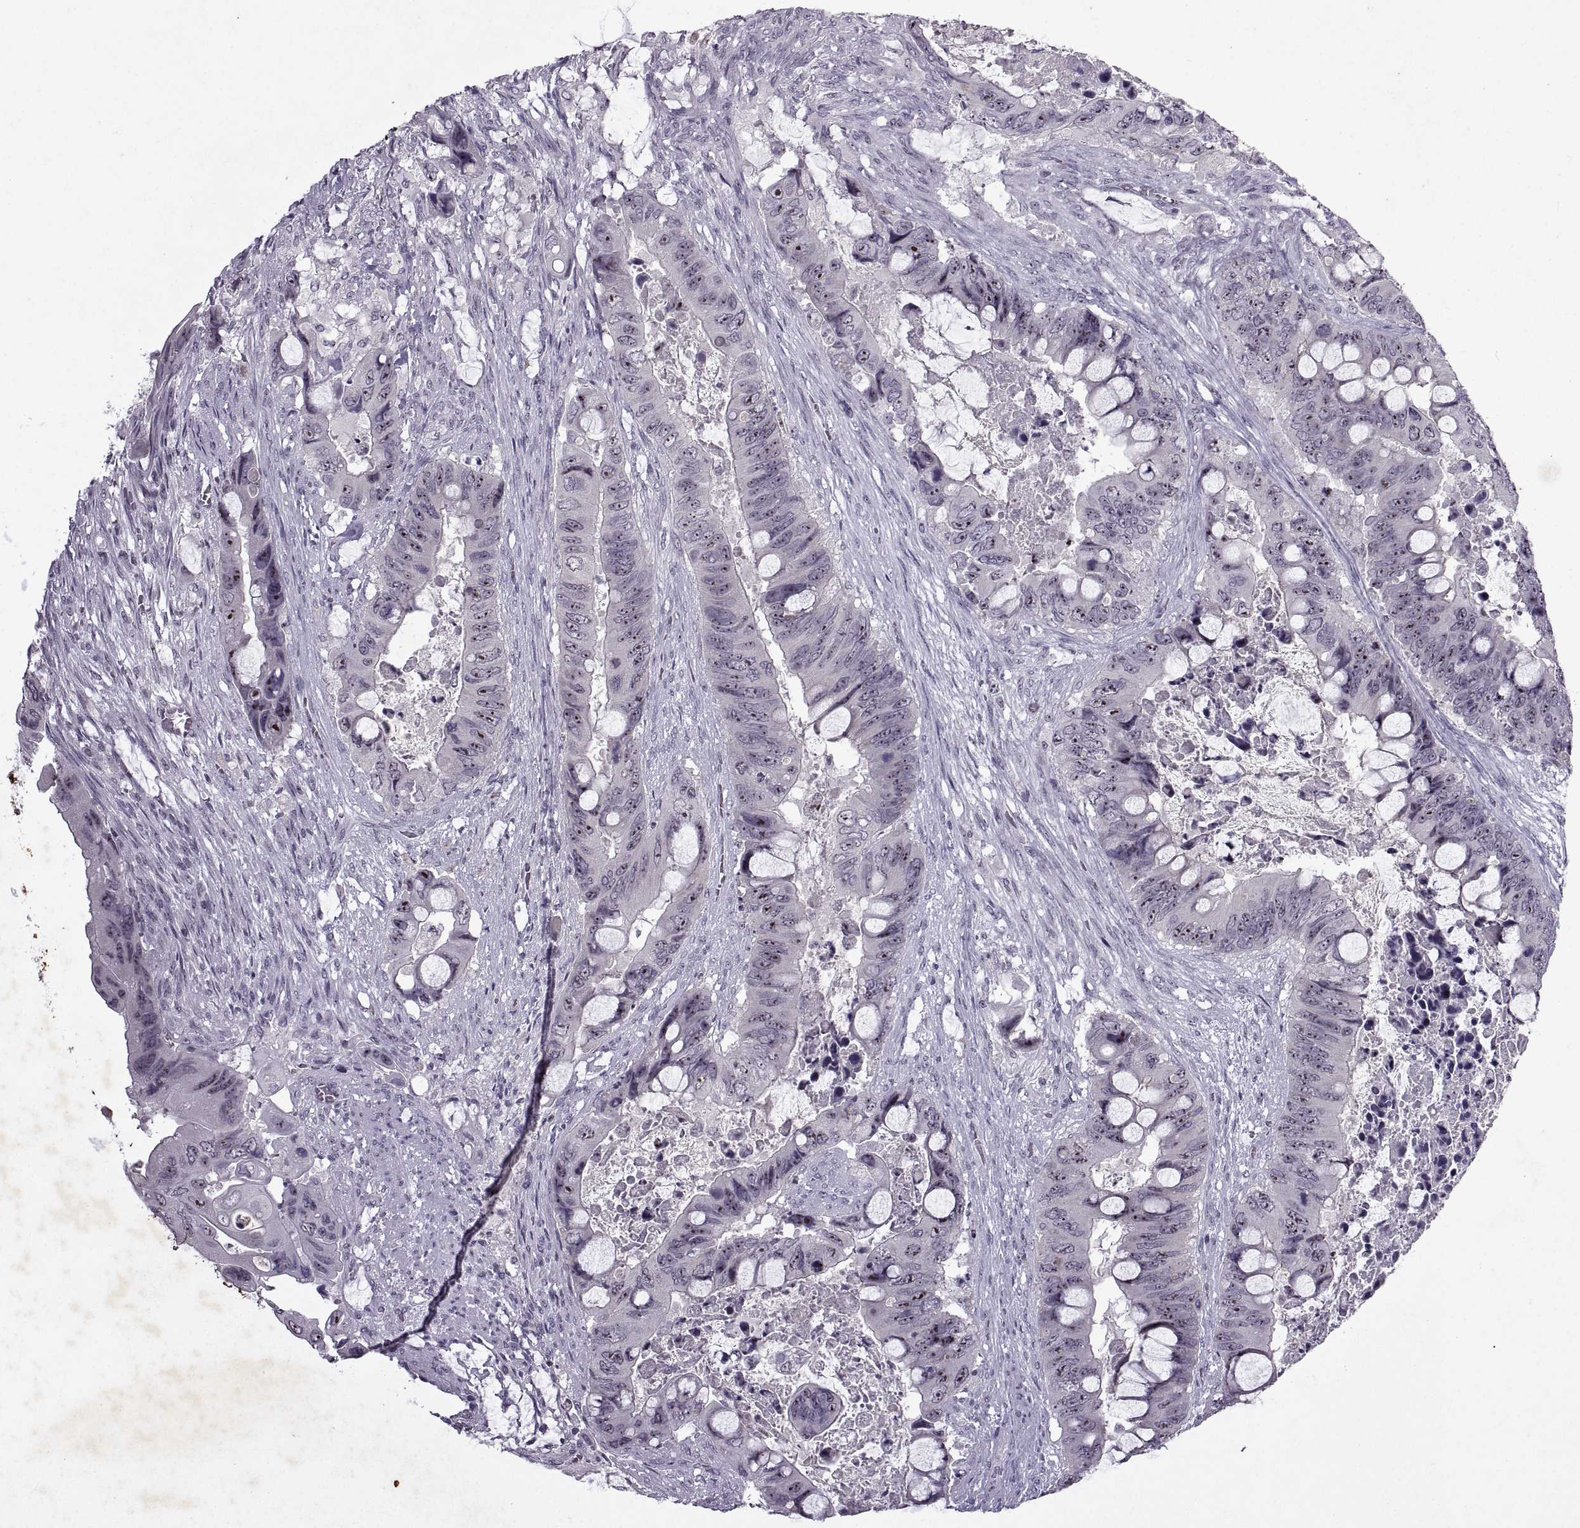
{"staining": {"intensity": "strong", "quantity": "<25%", "location": "nuclear"}, "tissue": "colorectal cancer", "cell_type": "Tumor cells", "image_type": "cancer", "snomed": [{"axis": "morphology", "description": "Adenocarcinoma, NOS"}, {"axis": "topography", "description": "Rectum"}], "caption": "Immunohistochemical staining of colorectal adenocarcinoma demonstrates medium levels of strong nuclear protein staining in about <25% of tumor cells.", "gene": "SINHCAF", "patient": {"sex": "male", "age": 63}}